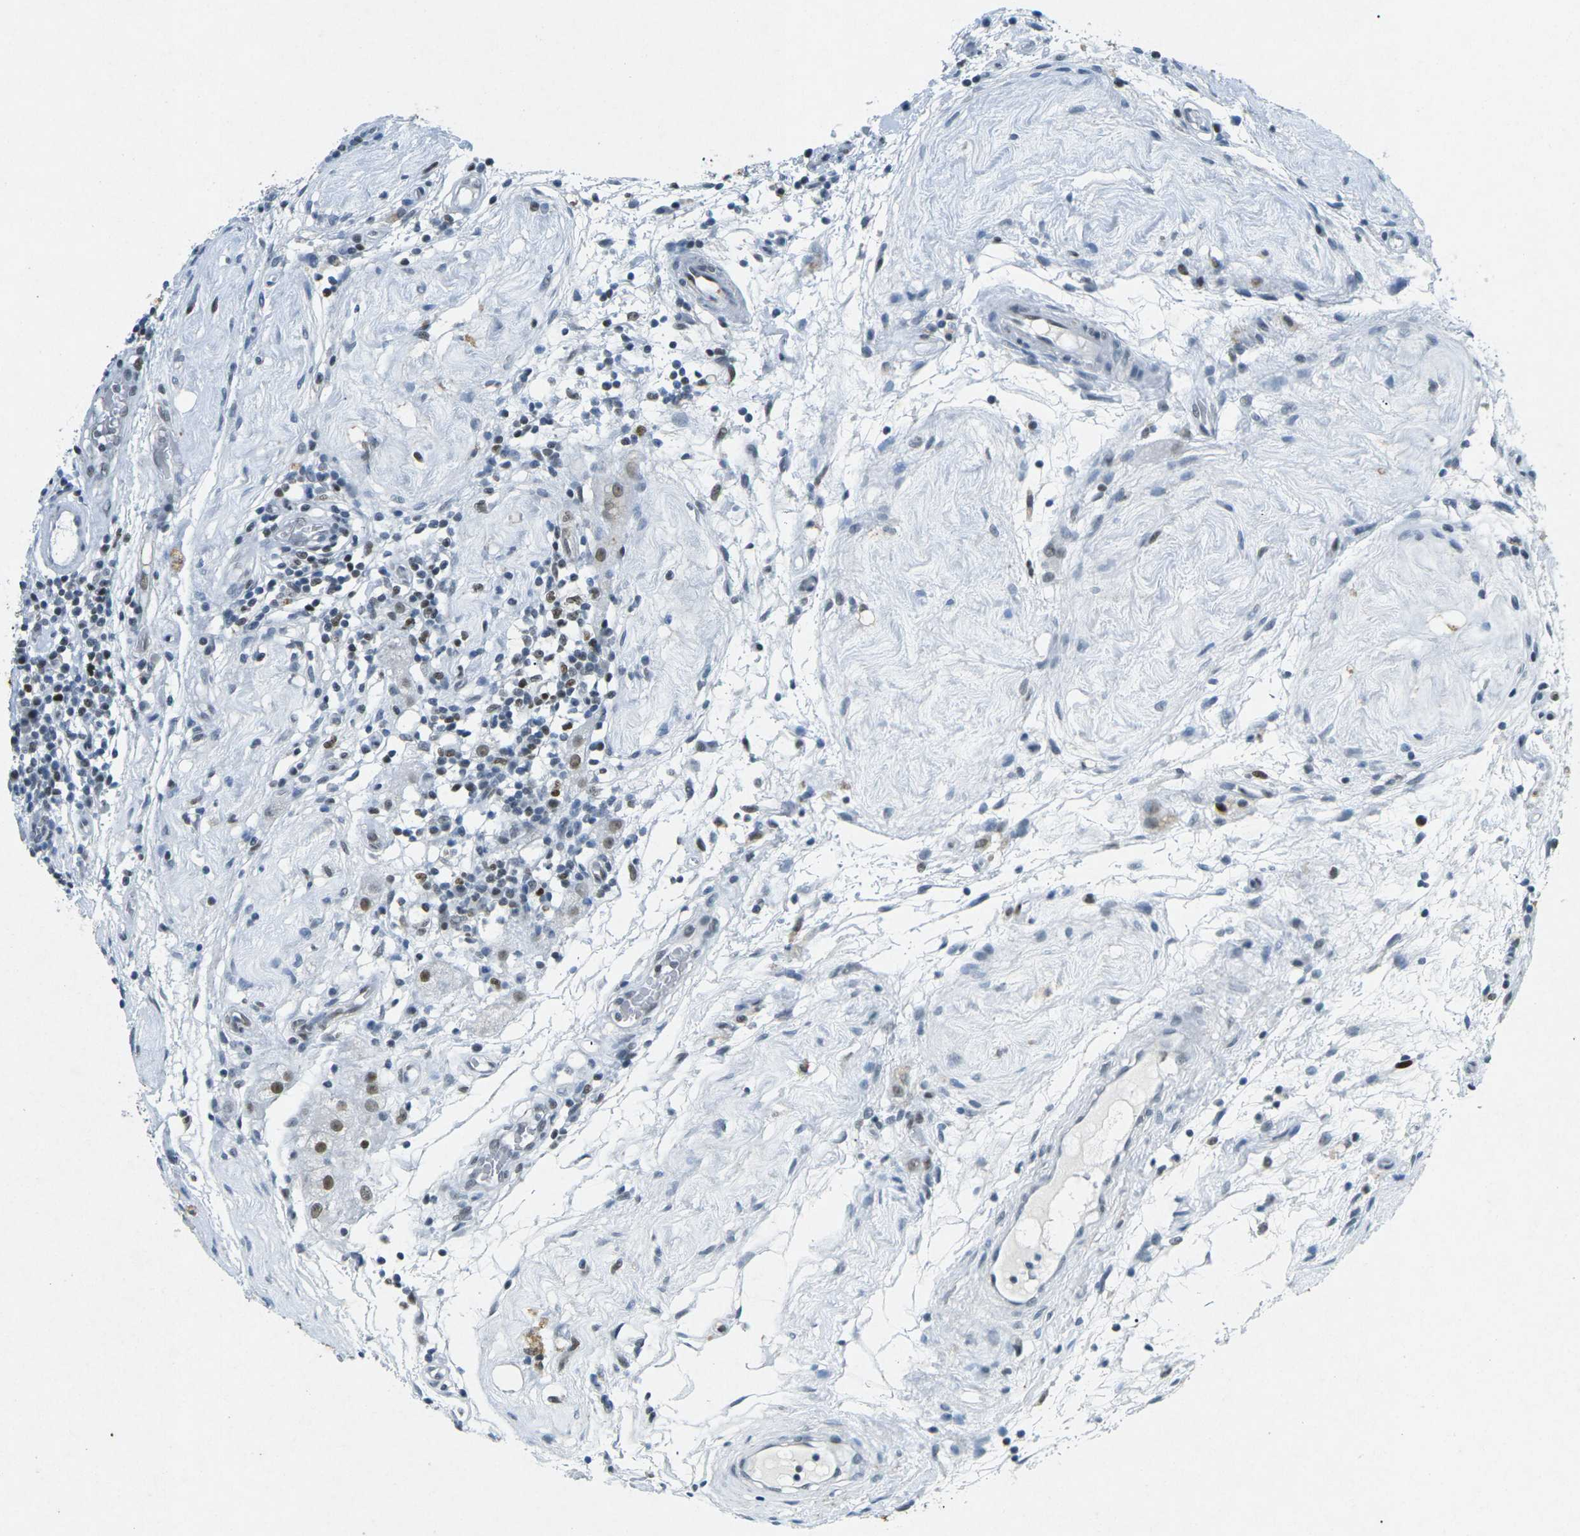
{"staining": {"intensity": "moderate", "quantity": "<25%", "location": "nuclear"}, "tissue": "testis cancer", "cell_type": "Tumor cells", "image_type": "cancer", "snomed": [{"axis": "morphology", "description": "Seminoma, NOS"}, {"axis": "topography", "description": "Testis"}], "caption": "IHC image of neoplastic tissue: human testis cancer stained using IHC displays low levels of moderate protein expression localized specifically in the nuclear of tumor cells, appearing as a nuclear brown color.", "gene": "RB1", "patient": {"sex": "male", "age": 43}}